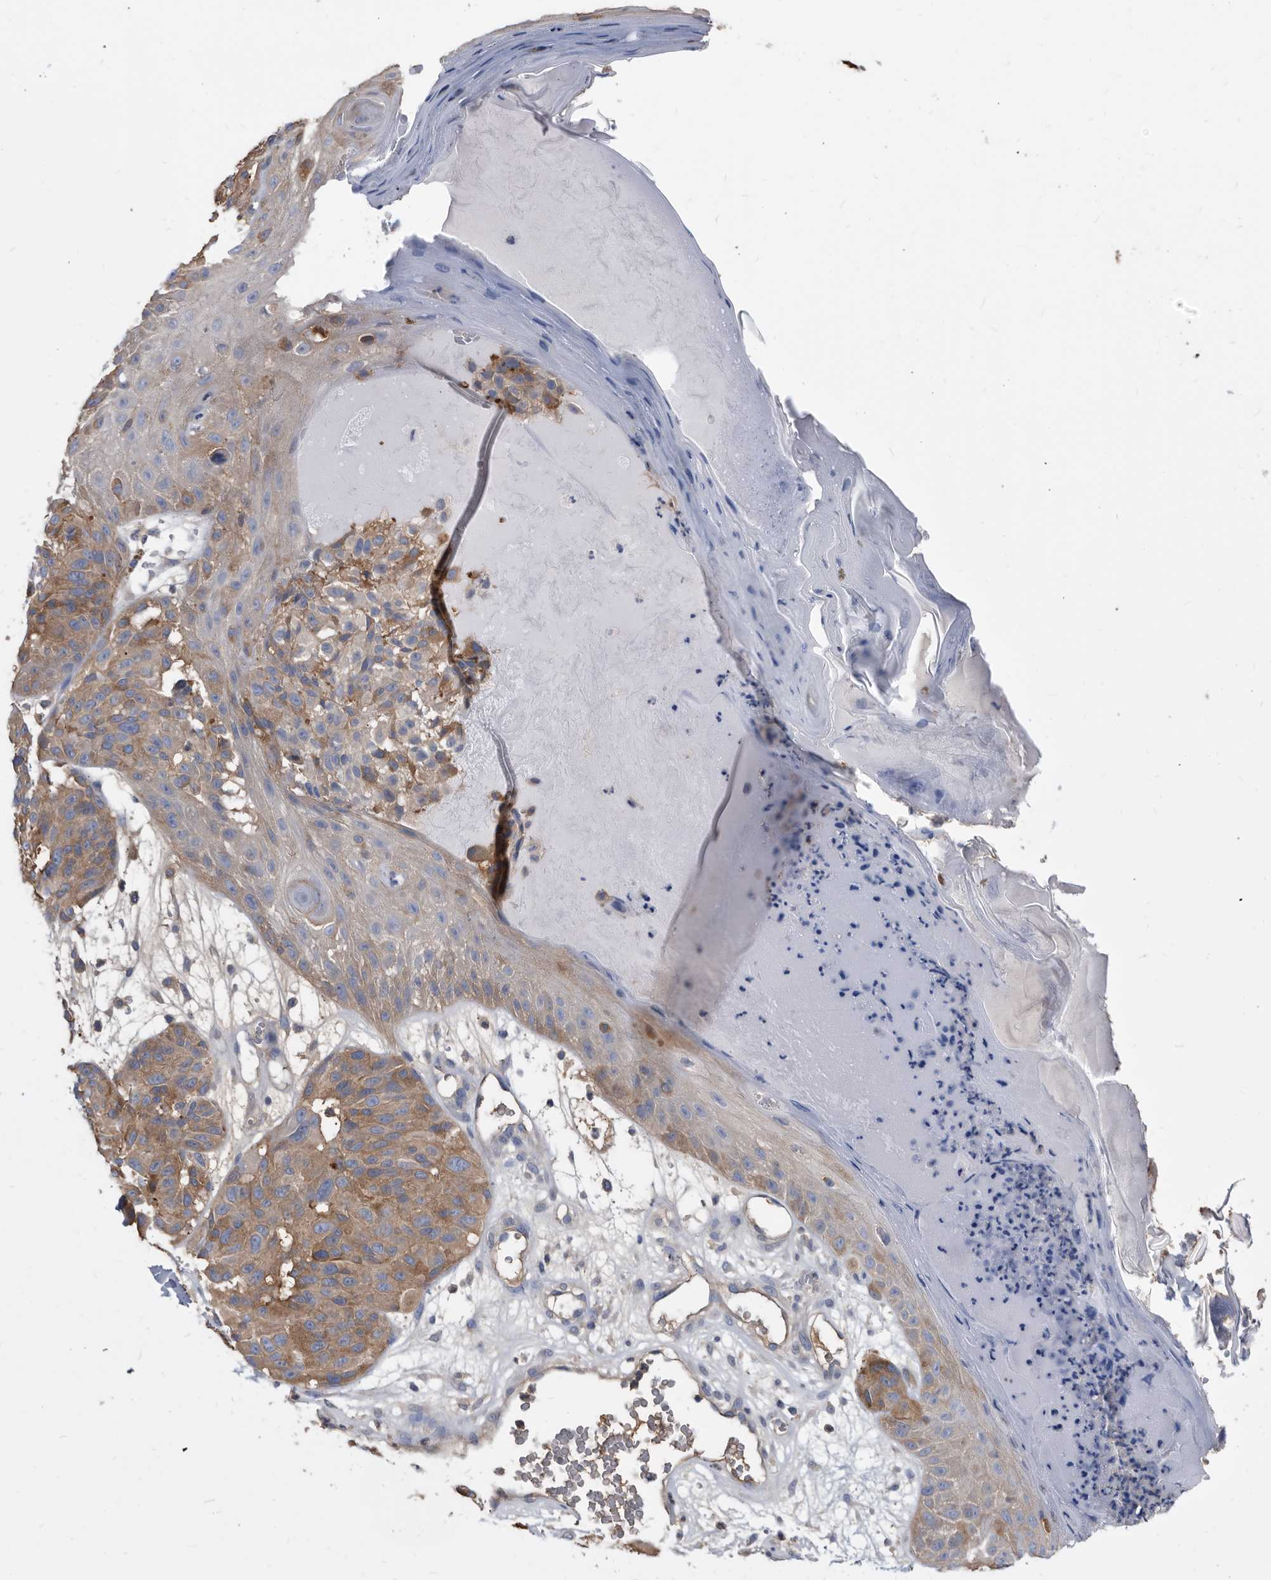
{"staining": {"intensity": "moderate", "quantity": "<25%", "location": "cytoplasmic/membranous"}, "tissue": "melanoma", "cell_type": "Tumor cells", "image_type": "cancer", "snomed": [{"axis": "morphology", "description": "Malignant melanoma, NOS"}, {"axis": "topography", "description": "Skin"}], "caption": "Tumor cells exhibit low levels of moderate cytoplasmic/membranous positivity in about <25% of cells in malignant melanoma.", "gene": "APEH", "patient": {"sex": "male", "age": 83}}